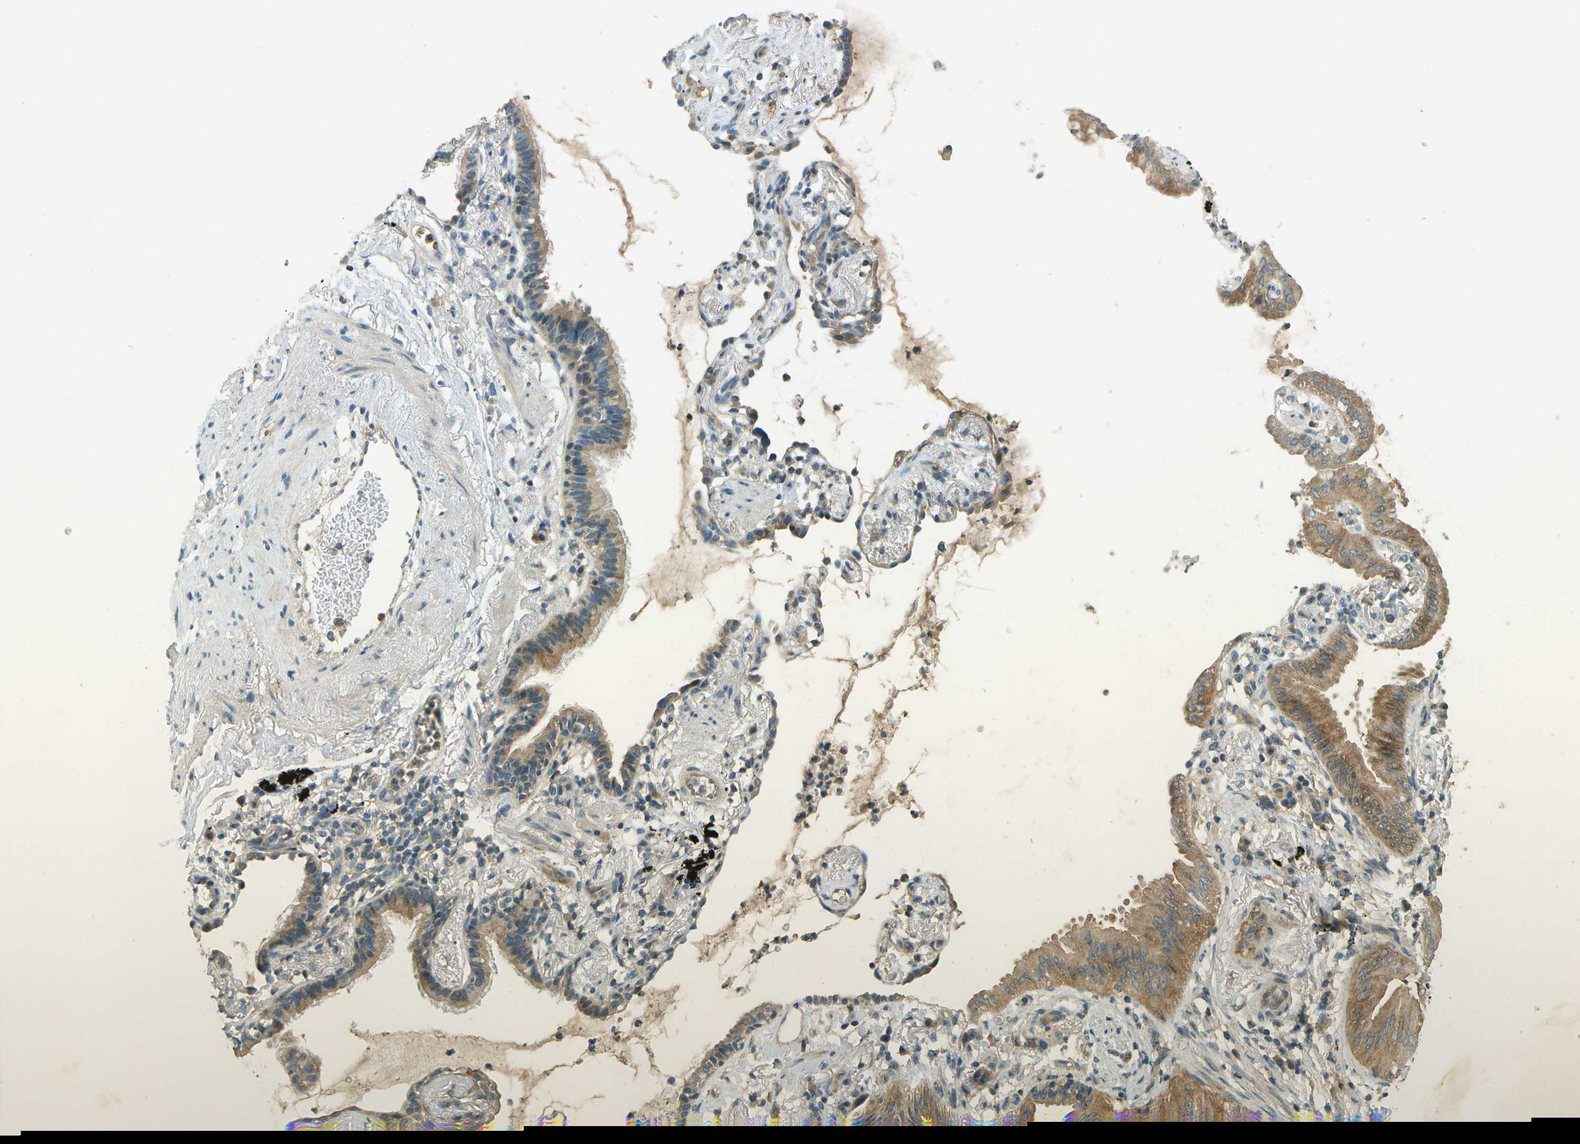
{"staining": {"intensity": "moderate", "quantity": ">75%", "location": "cytoplasmic/membranous"}, "tissue": "lung cancer", "cell_type": "Tumor cells", "image_type": "cancer", "snomed": [{"axis": "morphology", "description": "Normal tissue, NOS"}, {"axis": "morphology", "description": "Adenocarcinoma, NOS"}, {"axis": "topography", "description": "Bronchus"}, {"axis": "topography", "description": "Lung"}], "caption": "This is an image of immunohistochemistry (IHC) staining of lung adenocarcinoma, which shows moderate expression in the cytoplasmic/membranous of tumor cells.", "gene": "NUDT4", "patient": {"sex": "female", "age": 70}}